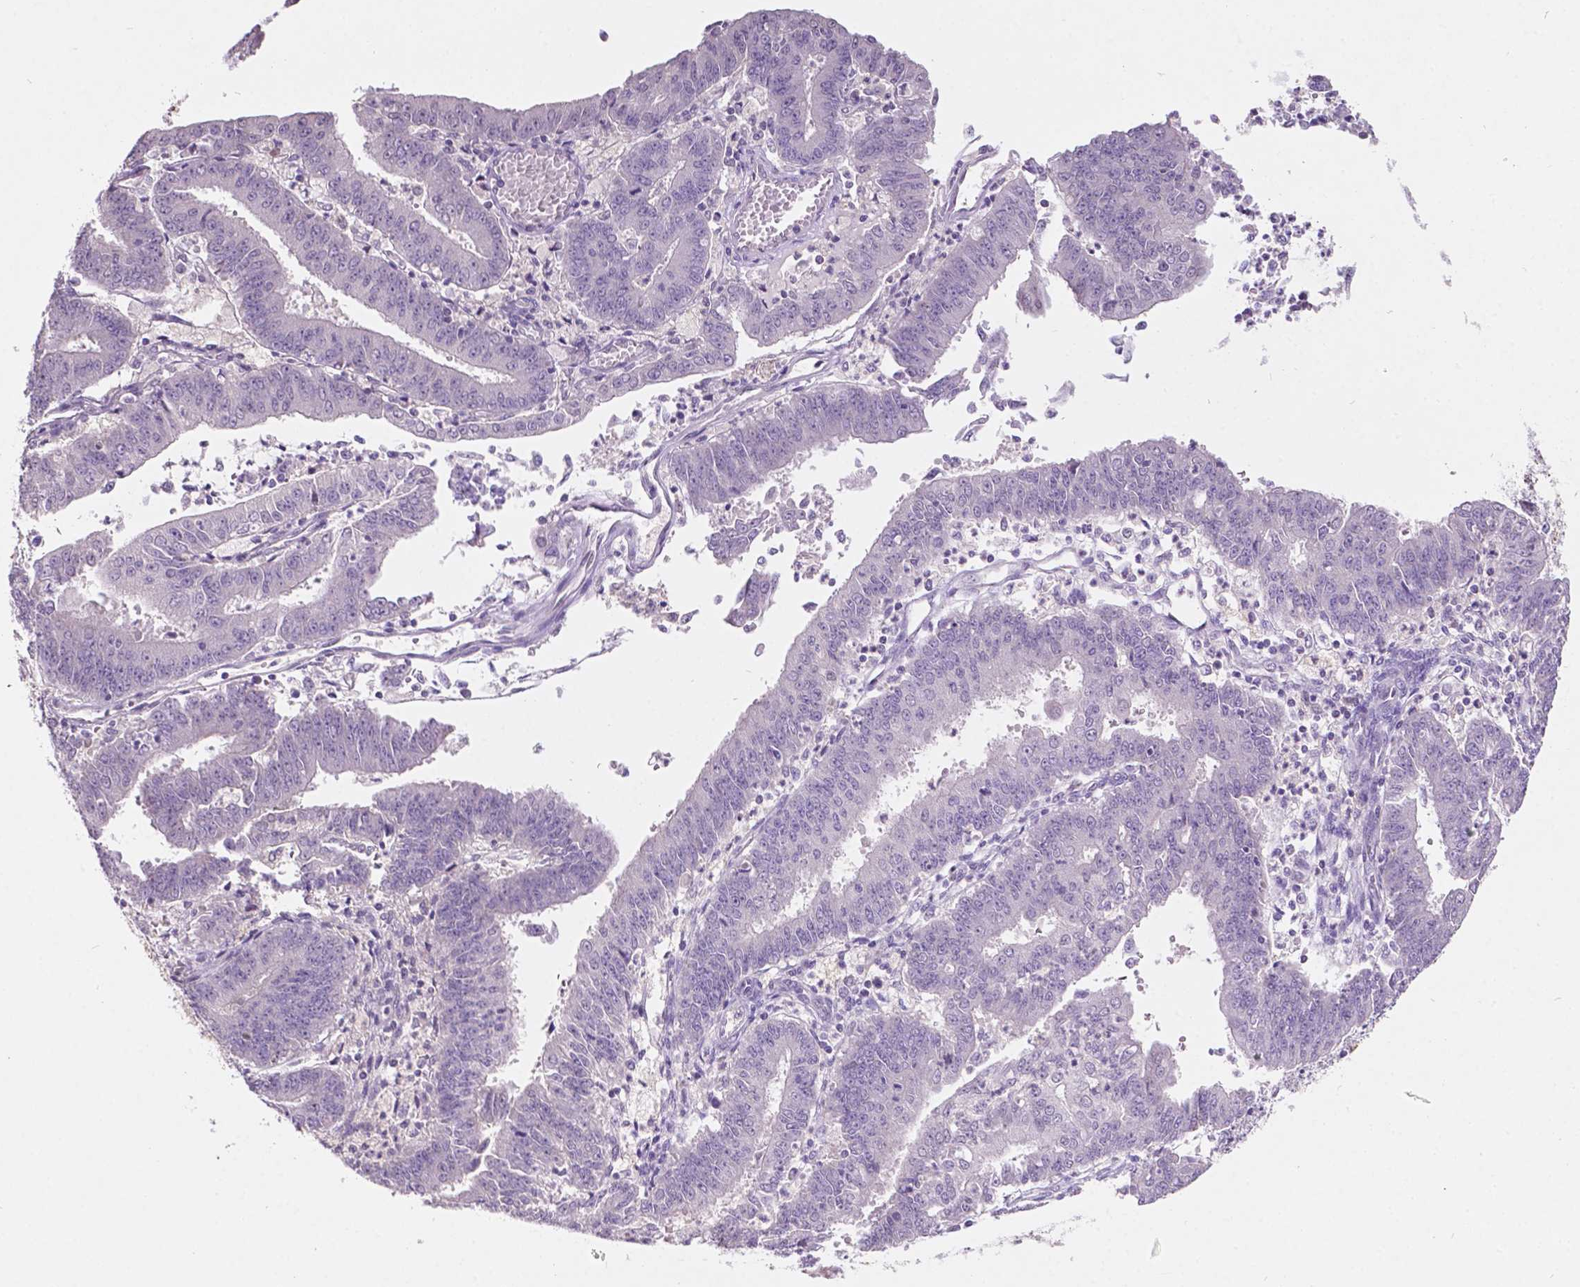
{"staining": {"intensity": "negative", "quantity": "none", "location": "none"}, "tissue": "endometrial cancer", "cell_type": "Tumor cells", "image_type": "cancer", "snomed": [{"axis": "morphology", "description": "Adenocarcinoma, NOS"}, {"axis": "topography", "description": "Endometrium"}], "caption": "The immunohistochemistry (IHC) image has no significant staining in tumor cells of endometrial adenocarcinoma tissue.", "gene": "TM6SF2", "patient": {"sex": "female", "age": 73}}